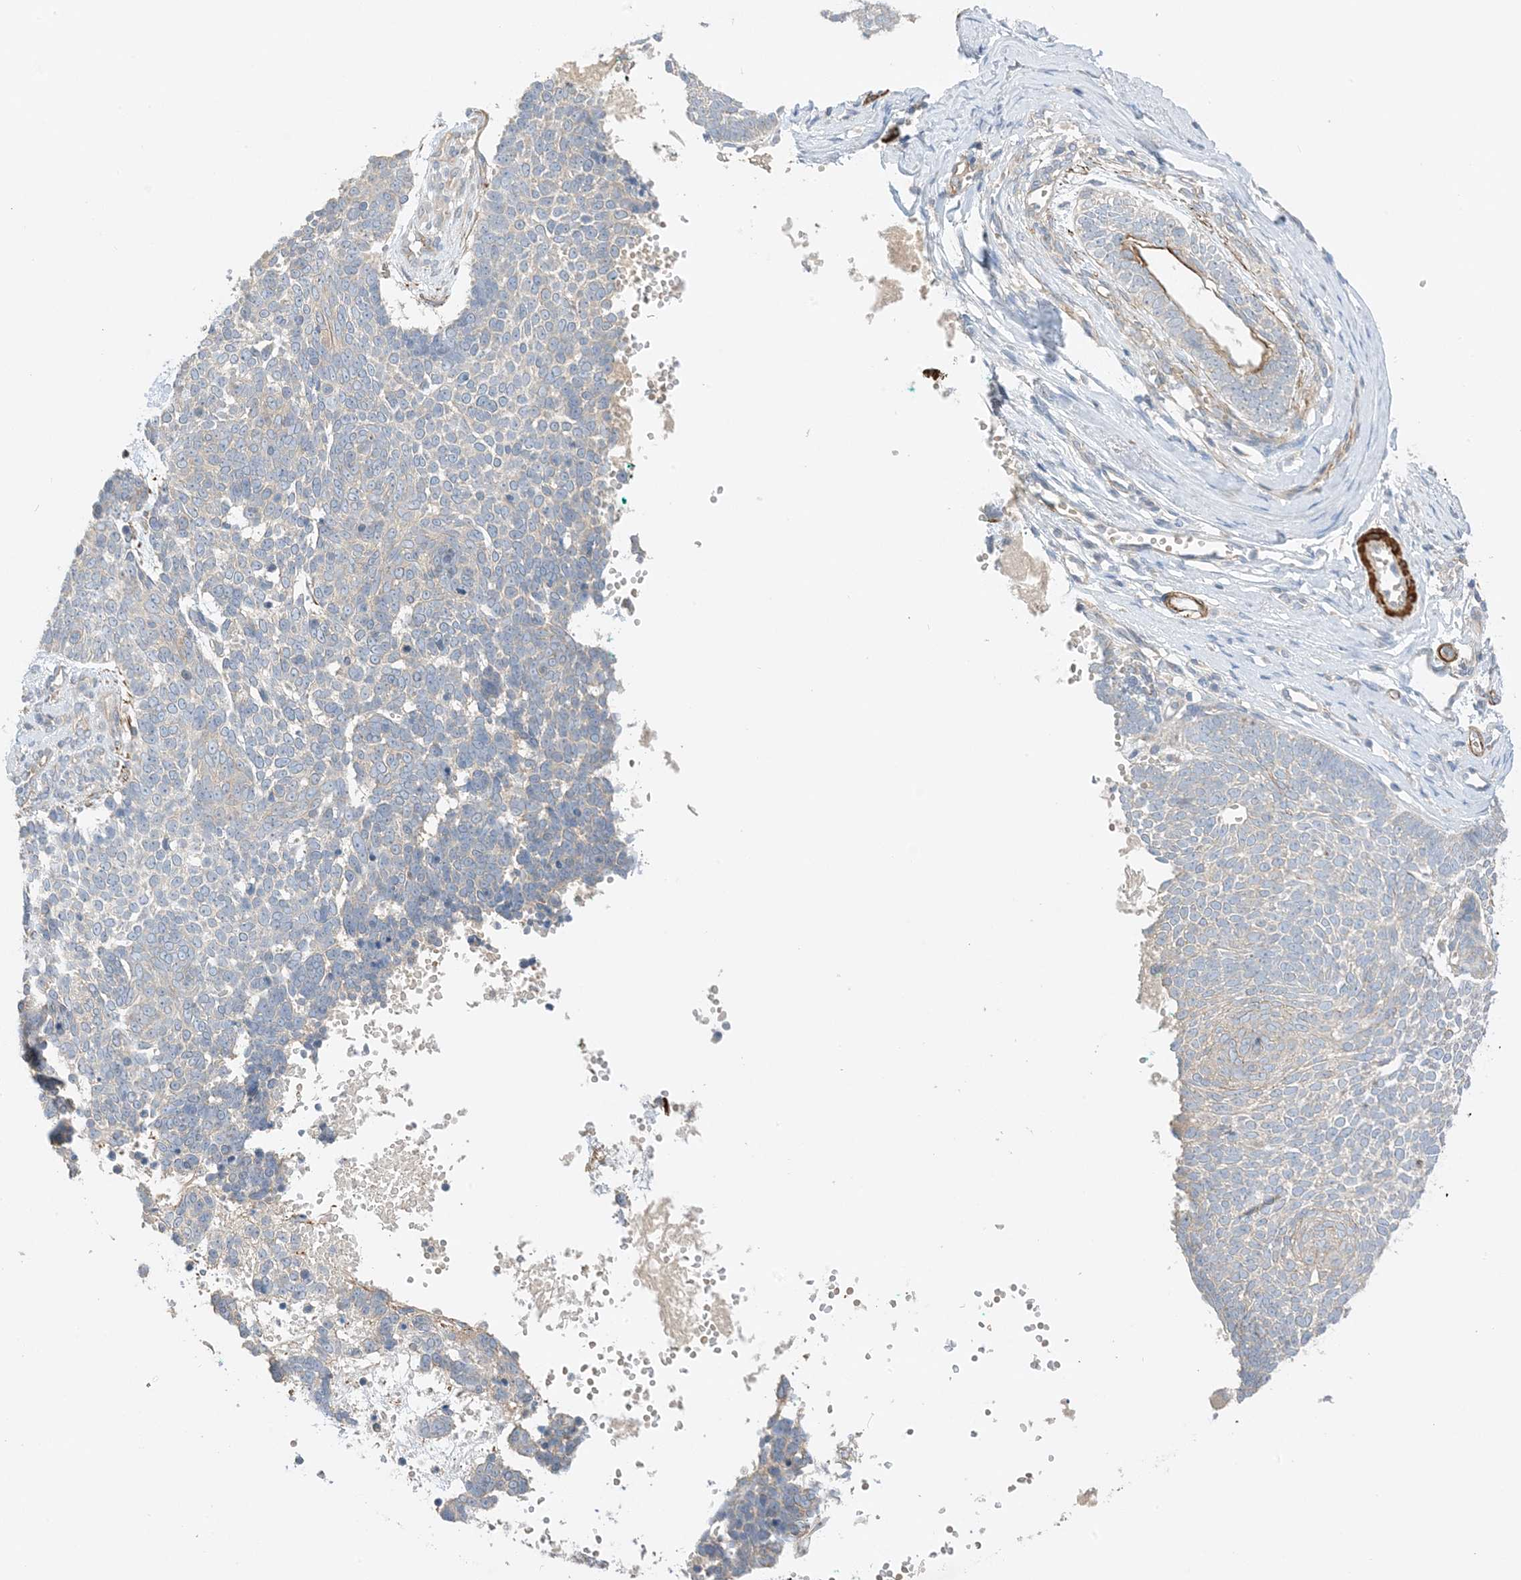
{"staining": {"intensity": "negative", "quantity": "none", "location": "none"}, "tissue": "skin cancer", "cell_type": "Tumor cells", "image_type": "cancer", "snomed": [{"axis": "morphology", "description": "Basal cell carcinoma"}, {"axis": "topography", "description": "Skin"}], "caption": "IHC photomicrograph of neoplastic tissue: human skin cancer (basal cell carcinoma) stained with DAB reveals no significant protein expression in tumor cells.", "gene": "KIFBP", "patient": {"sex": "female", "age": 81}}